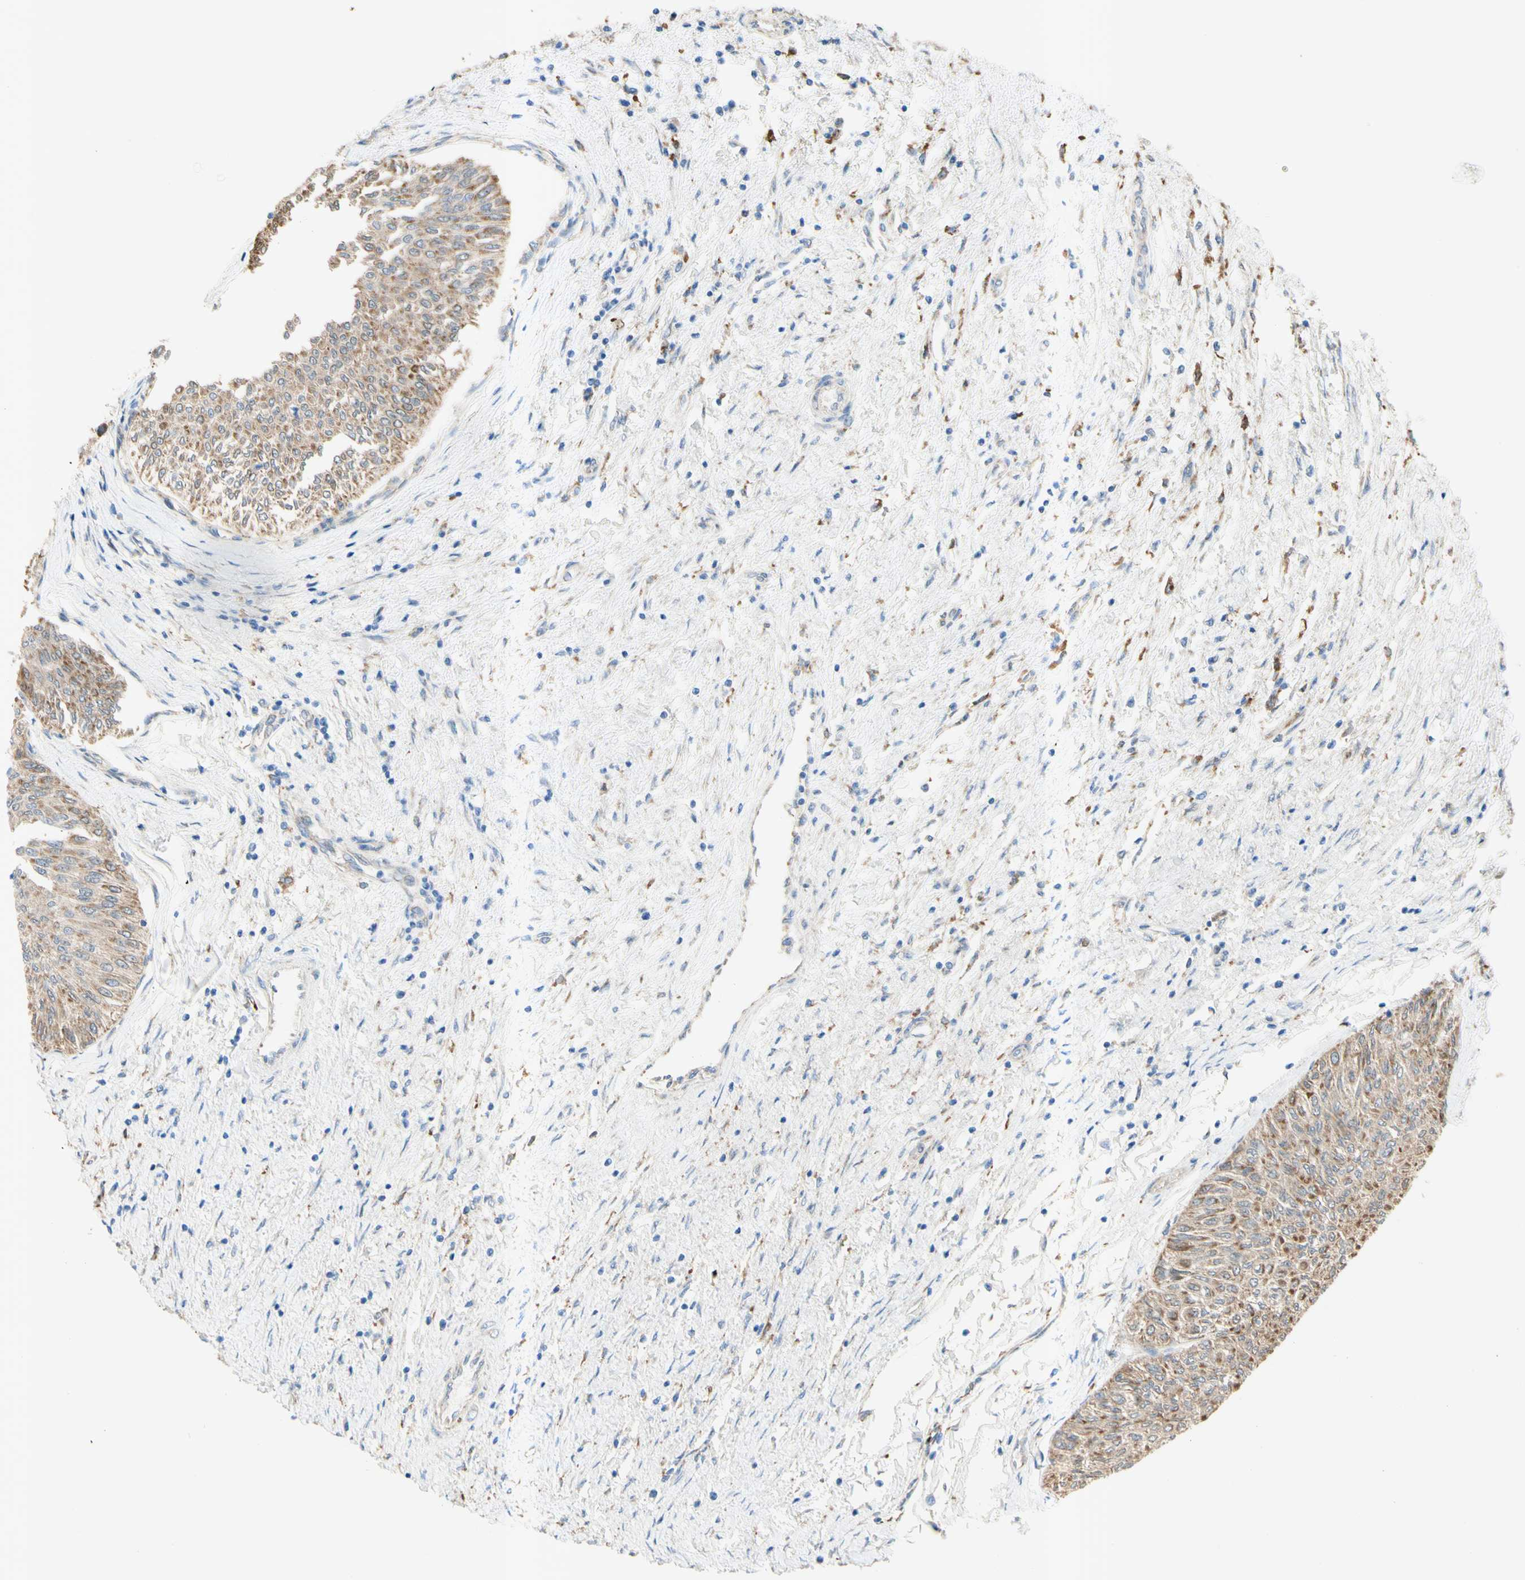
{"staining": {"intensity": "moderate", "quantity": "25%-75%", "location": "cytoplasmic/membranous"}, "tissue": "urothelial cancer", "cell_type": "Tumor cells", "image_type": "cancer", "snomed": [{"axis": "morphology", "description": "Urothelial carcinoma, Low grade"}, {"axis": "topography", "description": "Urinary bladder"}], "caption": "Urothelial cancer stained for a protein (brown) shows moderate cytoplasmic/membranous positive positivity in about 25%-75% of tumor cells.", "gene": "URB2", "patient": {"sex": "male", "age": 78}}